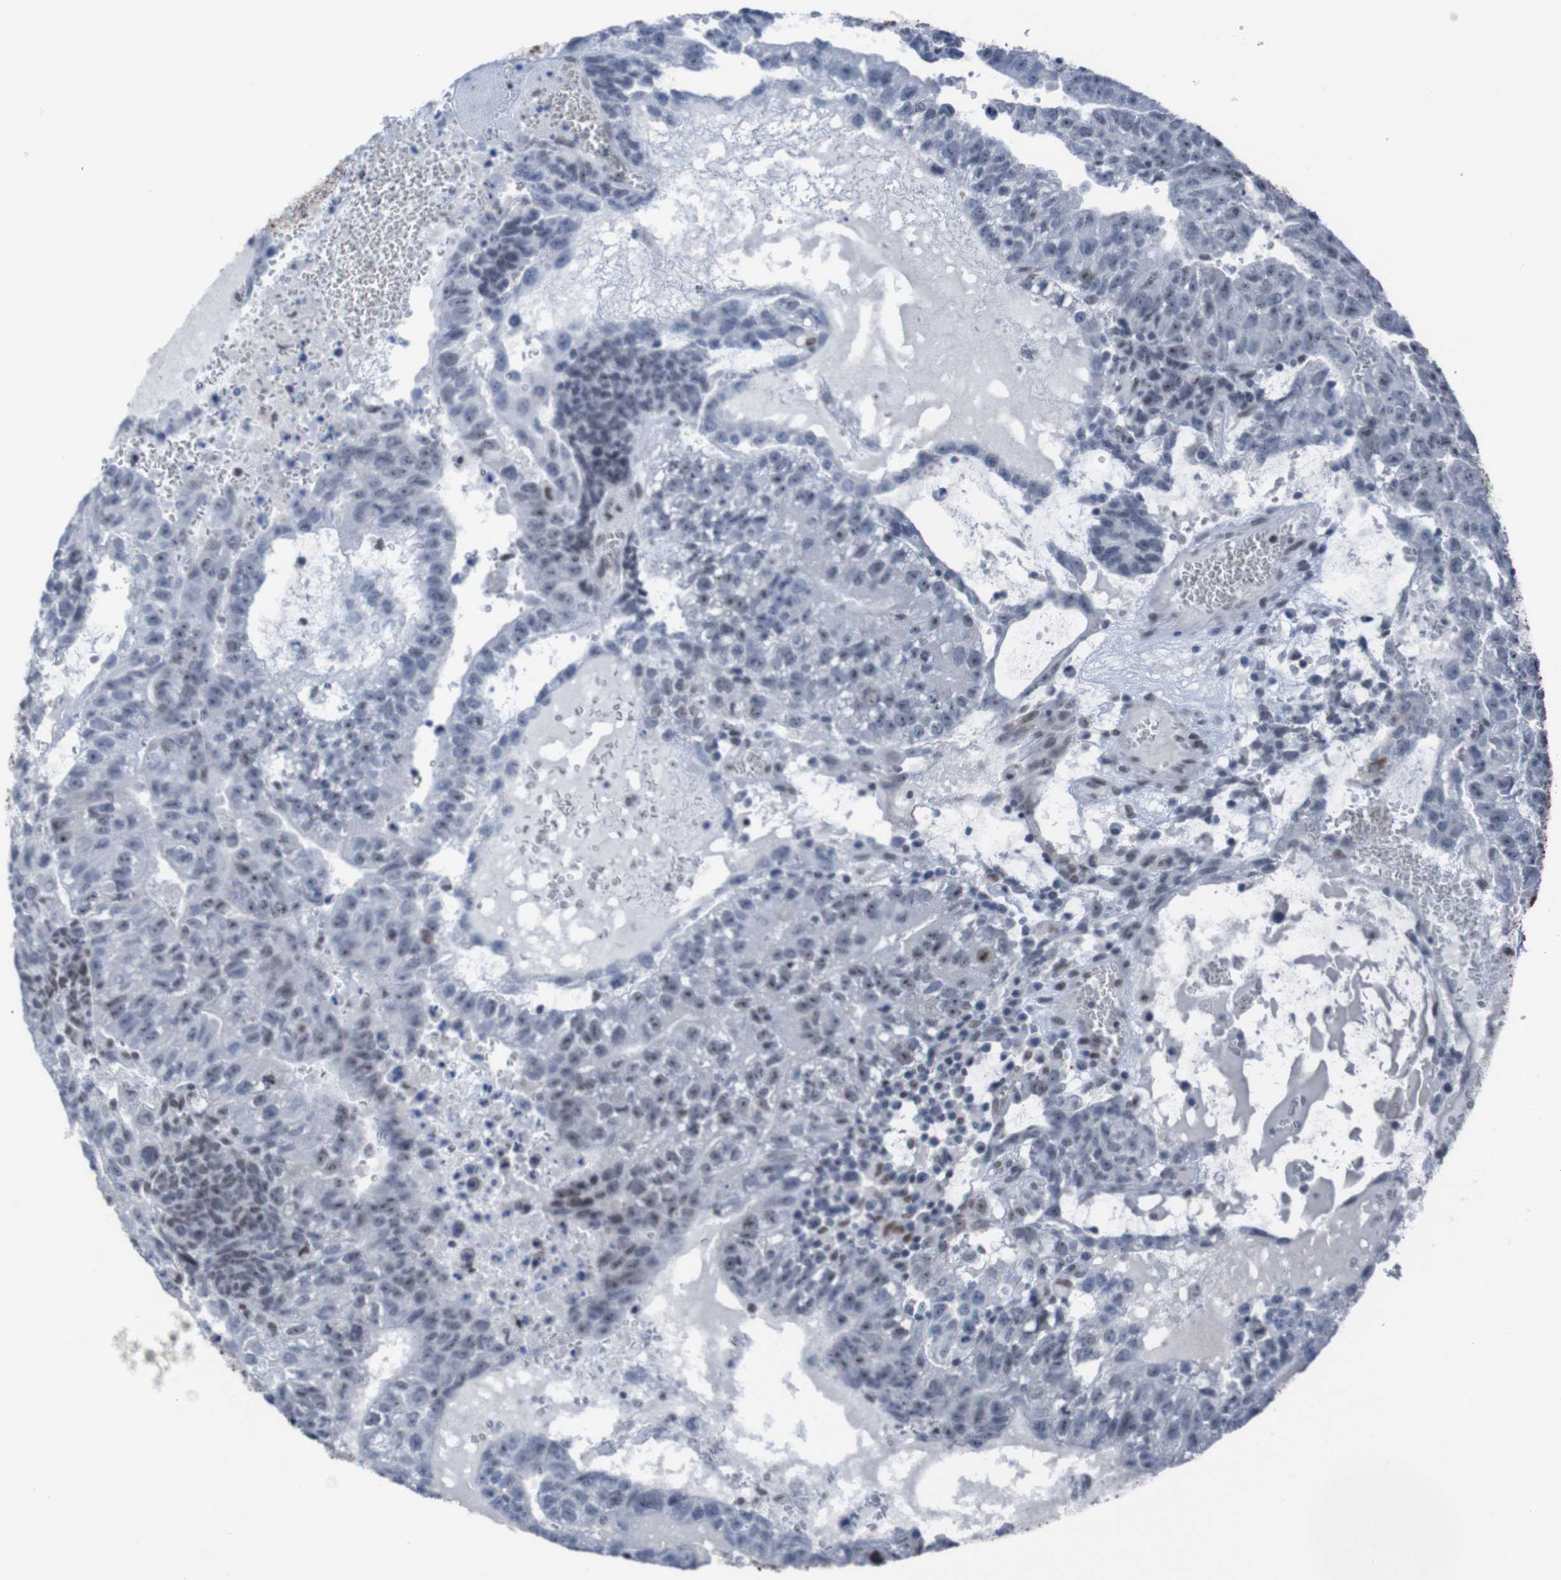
{"staining": {"intensity": "moderate", "quantity": "<25%", "location": "nuclear"}, "tissue": "testis cancer", "cell_type": "Tumor cells", "image_type": "cancer", "snomed": [{"axis": "morphology", "description": "Seminoma, NOS"}, {"axis": "morphology", "description": "Carcinoma, Embryonal, NOS"}, {"axis": "topography", "description": "Testis"}], "caption": "A low amount of moderate nuclear staining is appreciated in about <25% of tumor cells in testis cancer tissue.", "gene": "PHF2", "patient": {"sex": "male", "age": 52}}